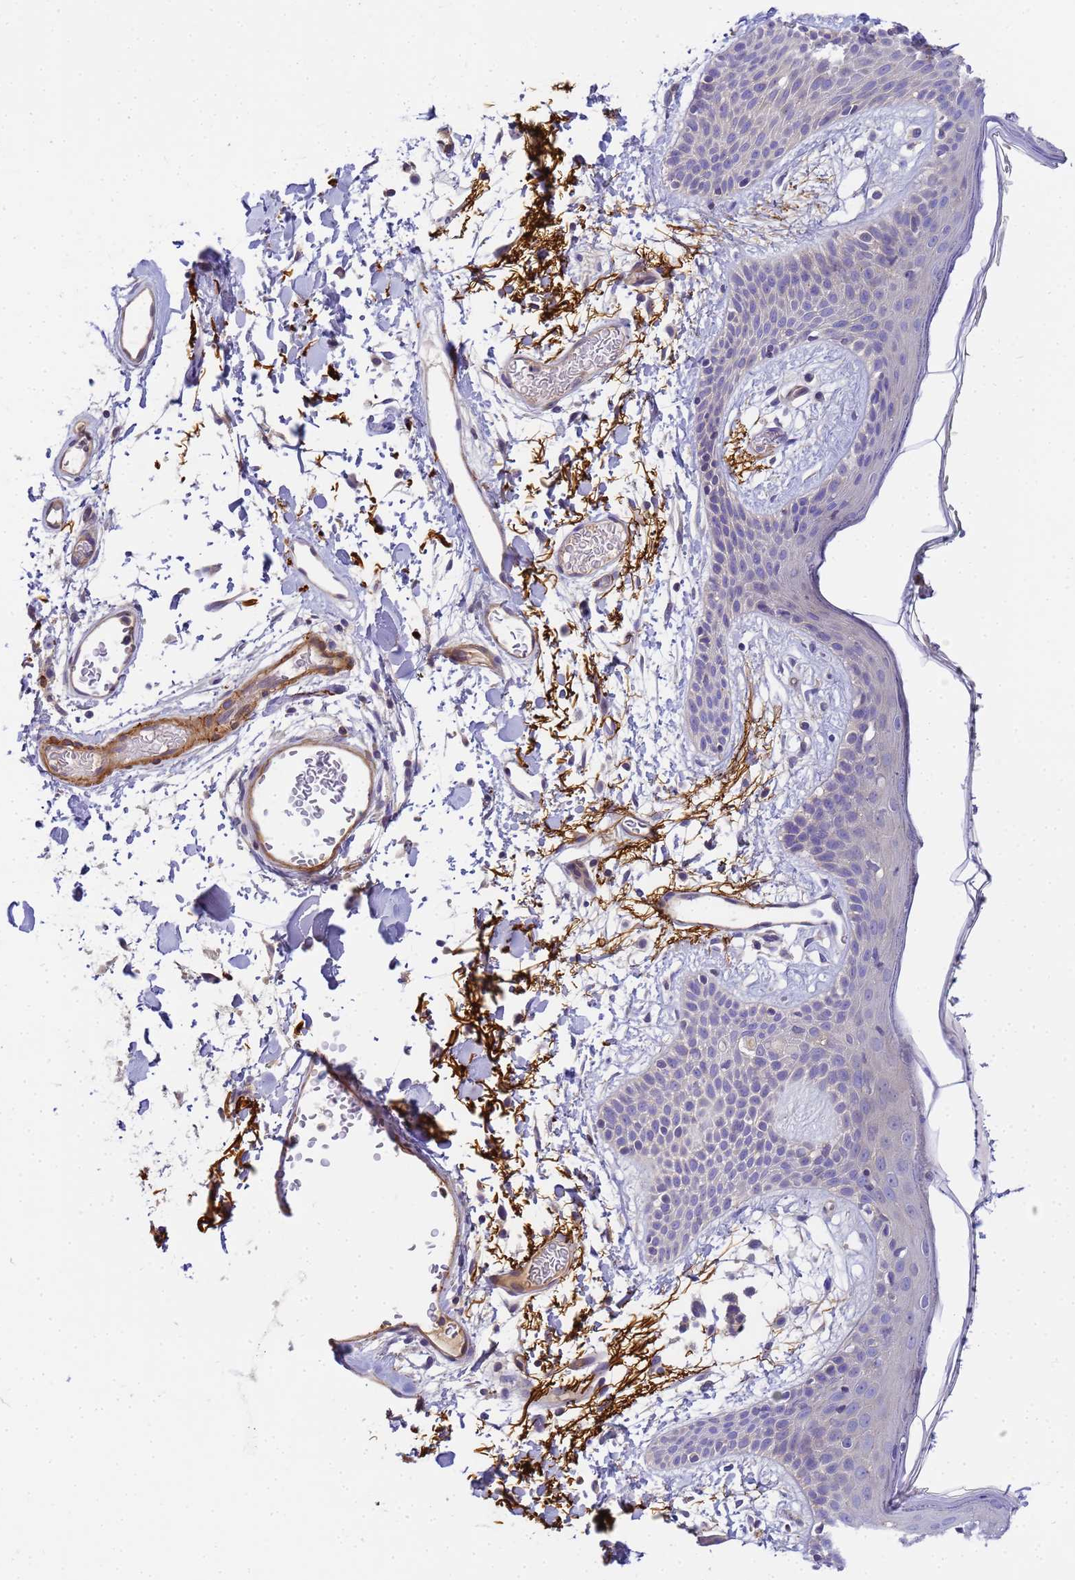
{"staining": {"intensity": "negative", "quantity": "none", "location": "none"}, "tissue": "skin", "cell_type": "Fibroblasts", "image_type": "normal", "snomed": [{"axis": "morphology", "description": "Normal tissue, NOS"}, {"axis": "topography", "description": "Skin"}], "caption": "Fibroblasts are negative for protein expression in unremarkable human skin. (Immunohistochemistry (ihc), brightfield microscopy, high magnification).", "gene": "MYL10", "patient": {"sex": "male", "age": 79}}